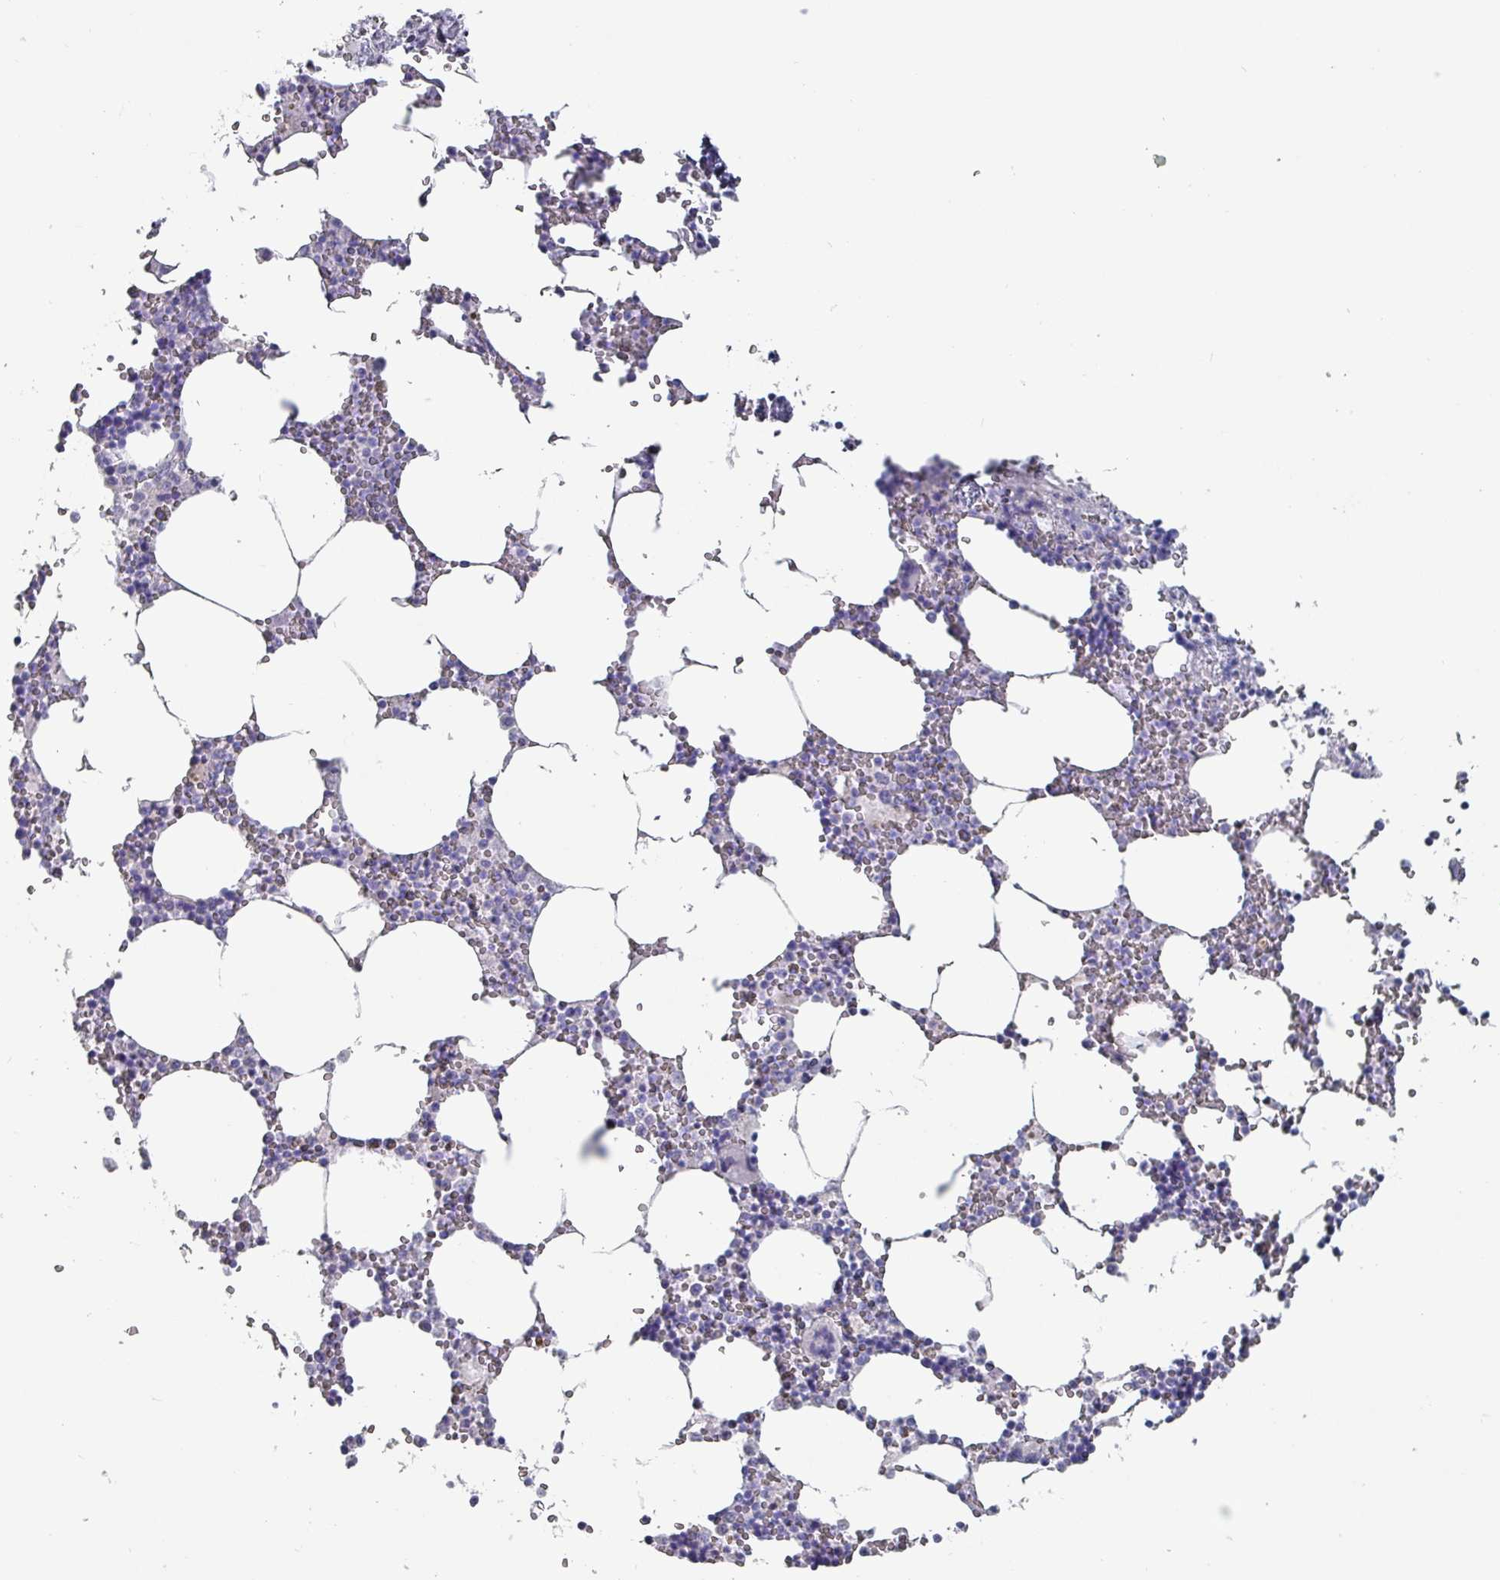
{"staining": {"intensity": "negative", "quantity": "none", "location": "none"}, "tissue": "bone marrow", "cell_type": "Hematopoietic cells", "image_type": "normal", "snomed": [{"axis": "morphology", "description": "Normal tissue, NOS"}, {"axis": "topography", "description": "Bone marrow"}], "caption": "DAB (3,3'-diaminobenzidine) immunohistochemical staining of normal human bone marrow exhibits no significant positivity in hematopoietic cells. (DAB (3,3'-diaminobenzidine) immunohistochemistry with hematoxylin counter stain).", "gene": "INS", "patient": {"sex": "male", "age": 54}}